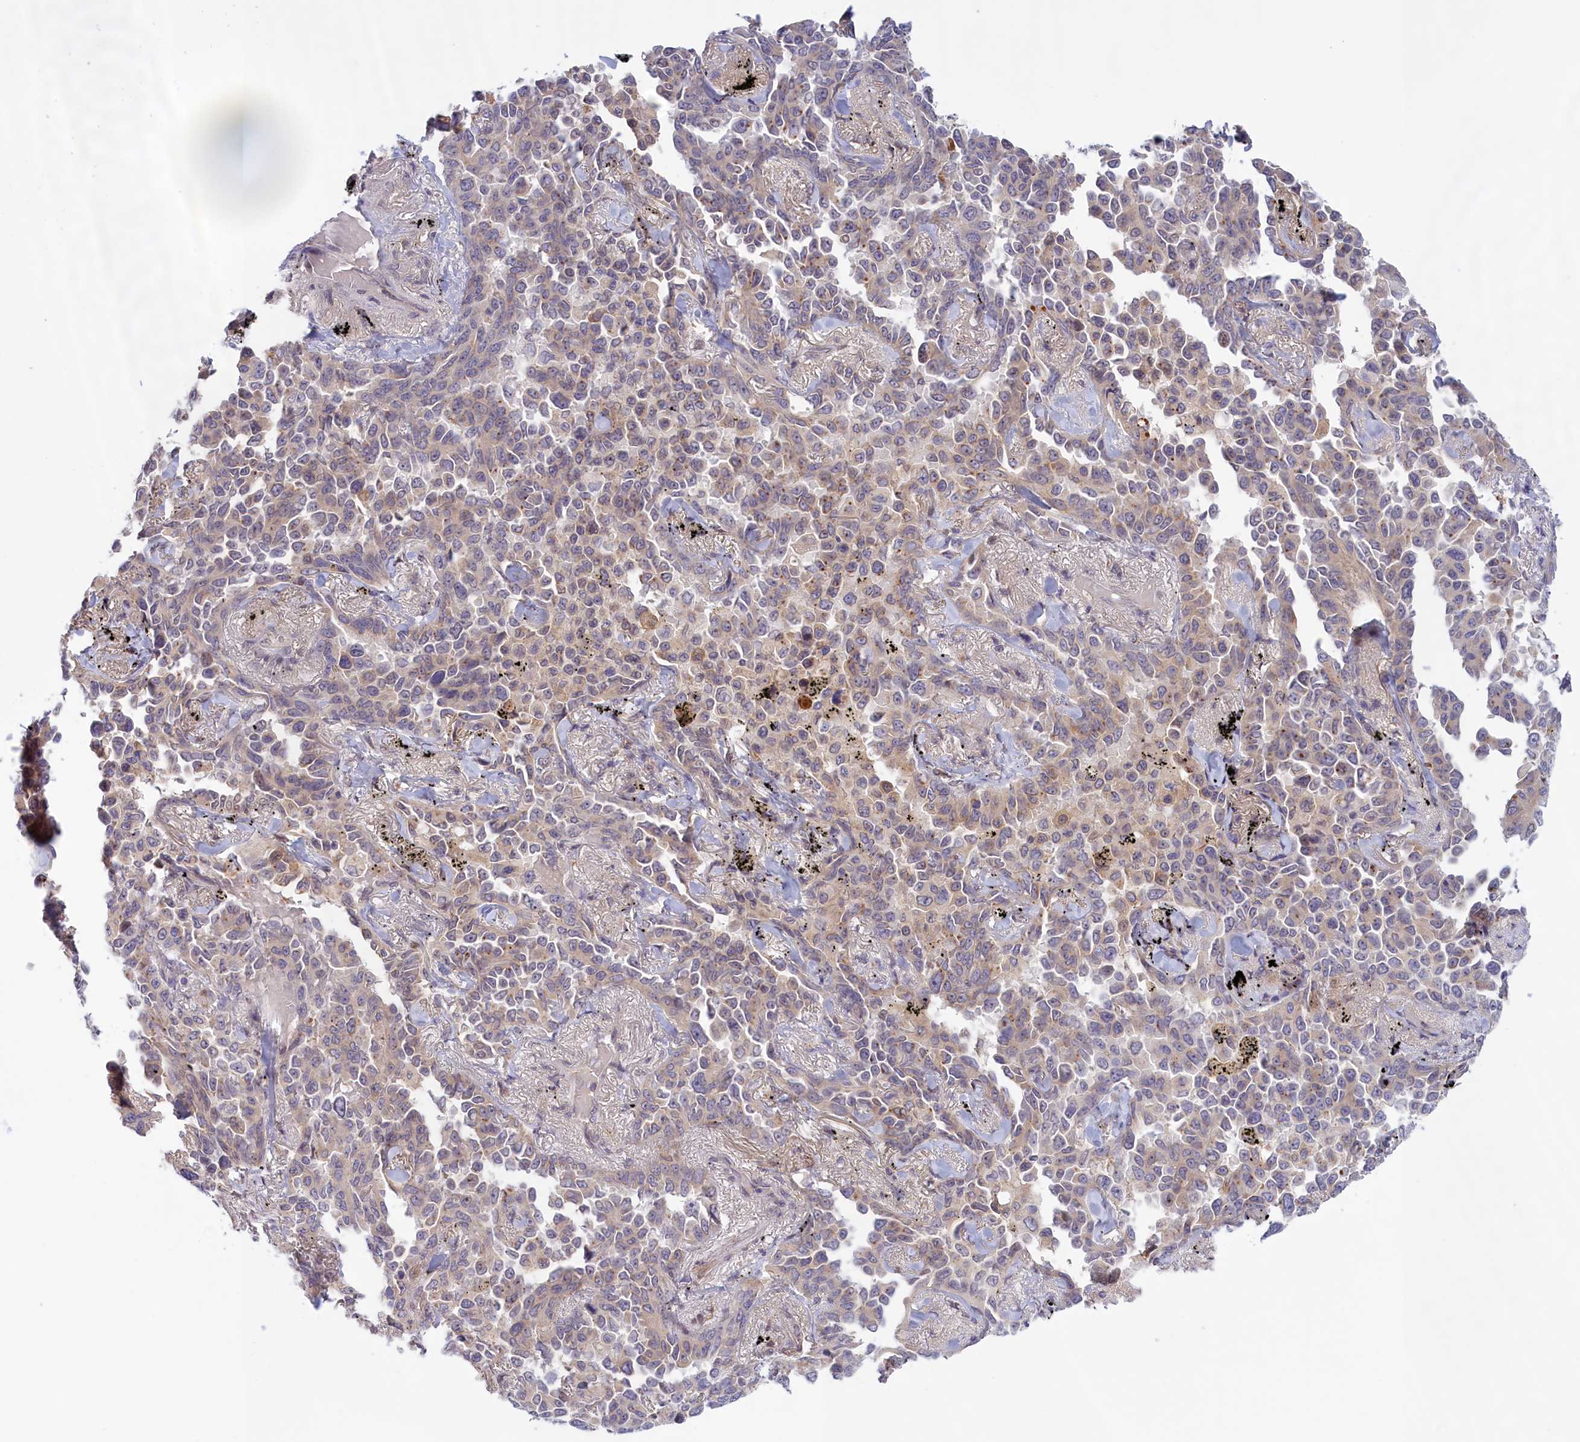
{"staining": {"intensity": "negative", "quantity": "none", "location": "none"}, "tissue": "lung cancer", "cell_type": "Tumor cells", "image_type": "cancer", "snomed": [{"axis": "morphology", "description": "Adenocarcinoma, NOS"}, {"axis": "topography", "description": "Lung"}], "caption": "Tumor cells are negative for protein expression in human lung cancer.", "gene": "RRAD", "patient": {"sex": "female", "age": 67}}